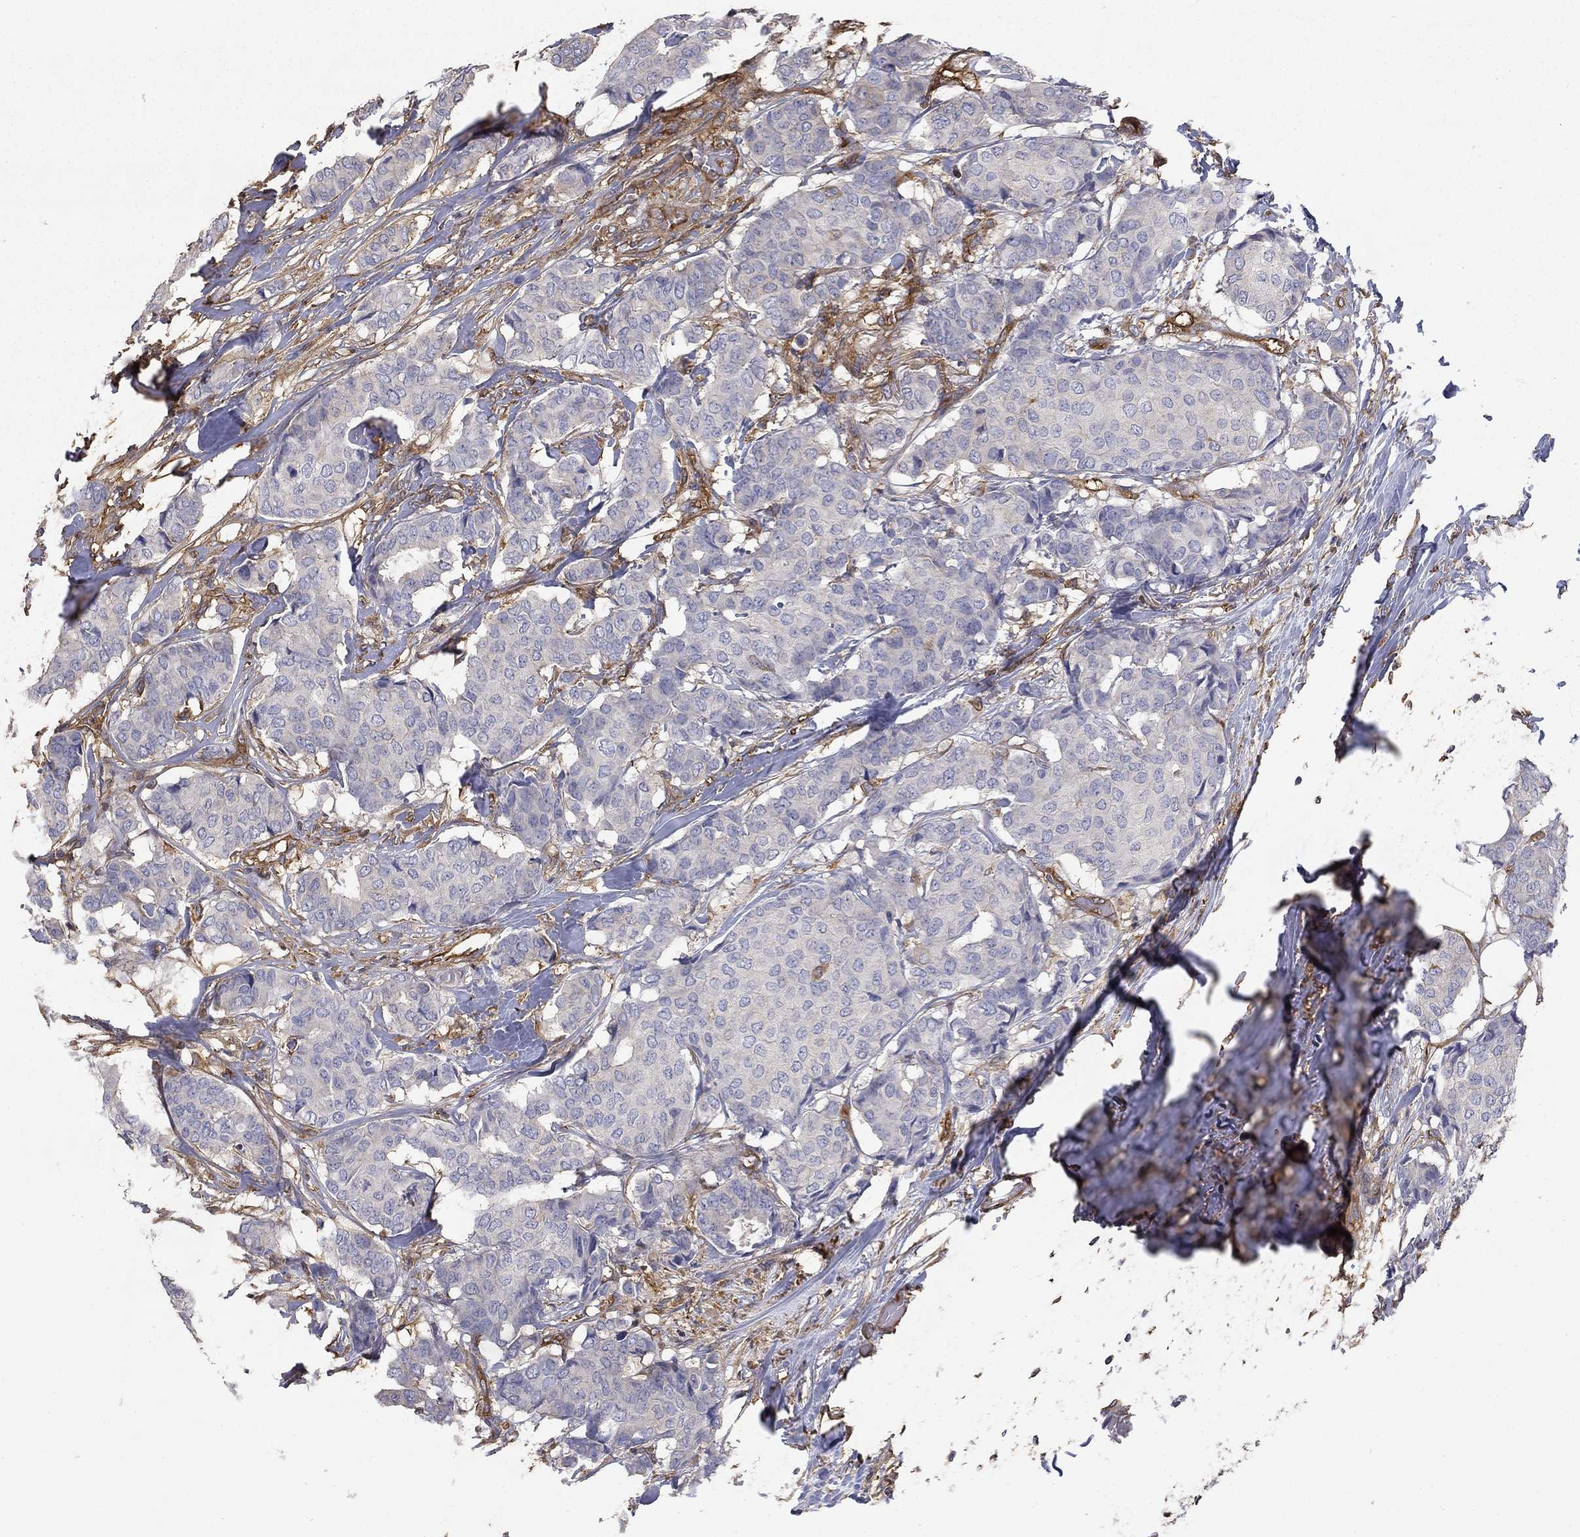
{"staining": {"intensity": "negative", "quantity": "none", "location": "none"}, "tissue": "breast cancer", "cell_type": "Tumor cells", "image_type": "cancer", "snomed": [{"axis": "morphology", "description": "Duct carcinoma"}, {"axis": "topography", "description": "Breast"}], "caption": "Tumor cells show no significant protein staining in breast cancer (intraductal carcinoma). Nuclei are stained in blue.", "gene": "DPYSL2", "patient": {"sex": "female", "age": 75}}